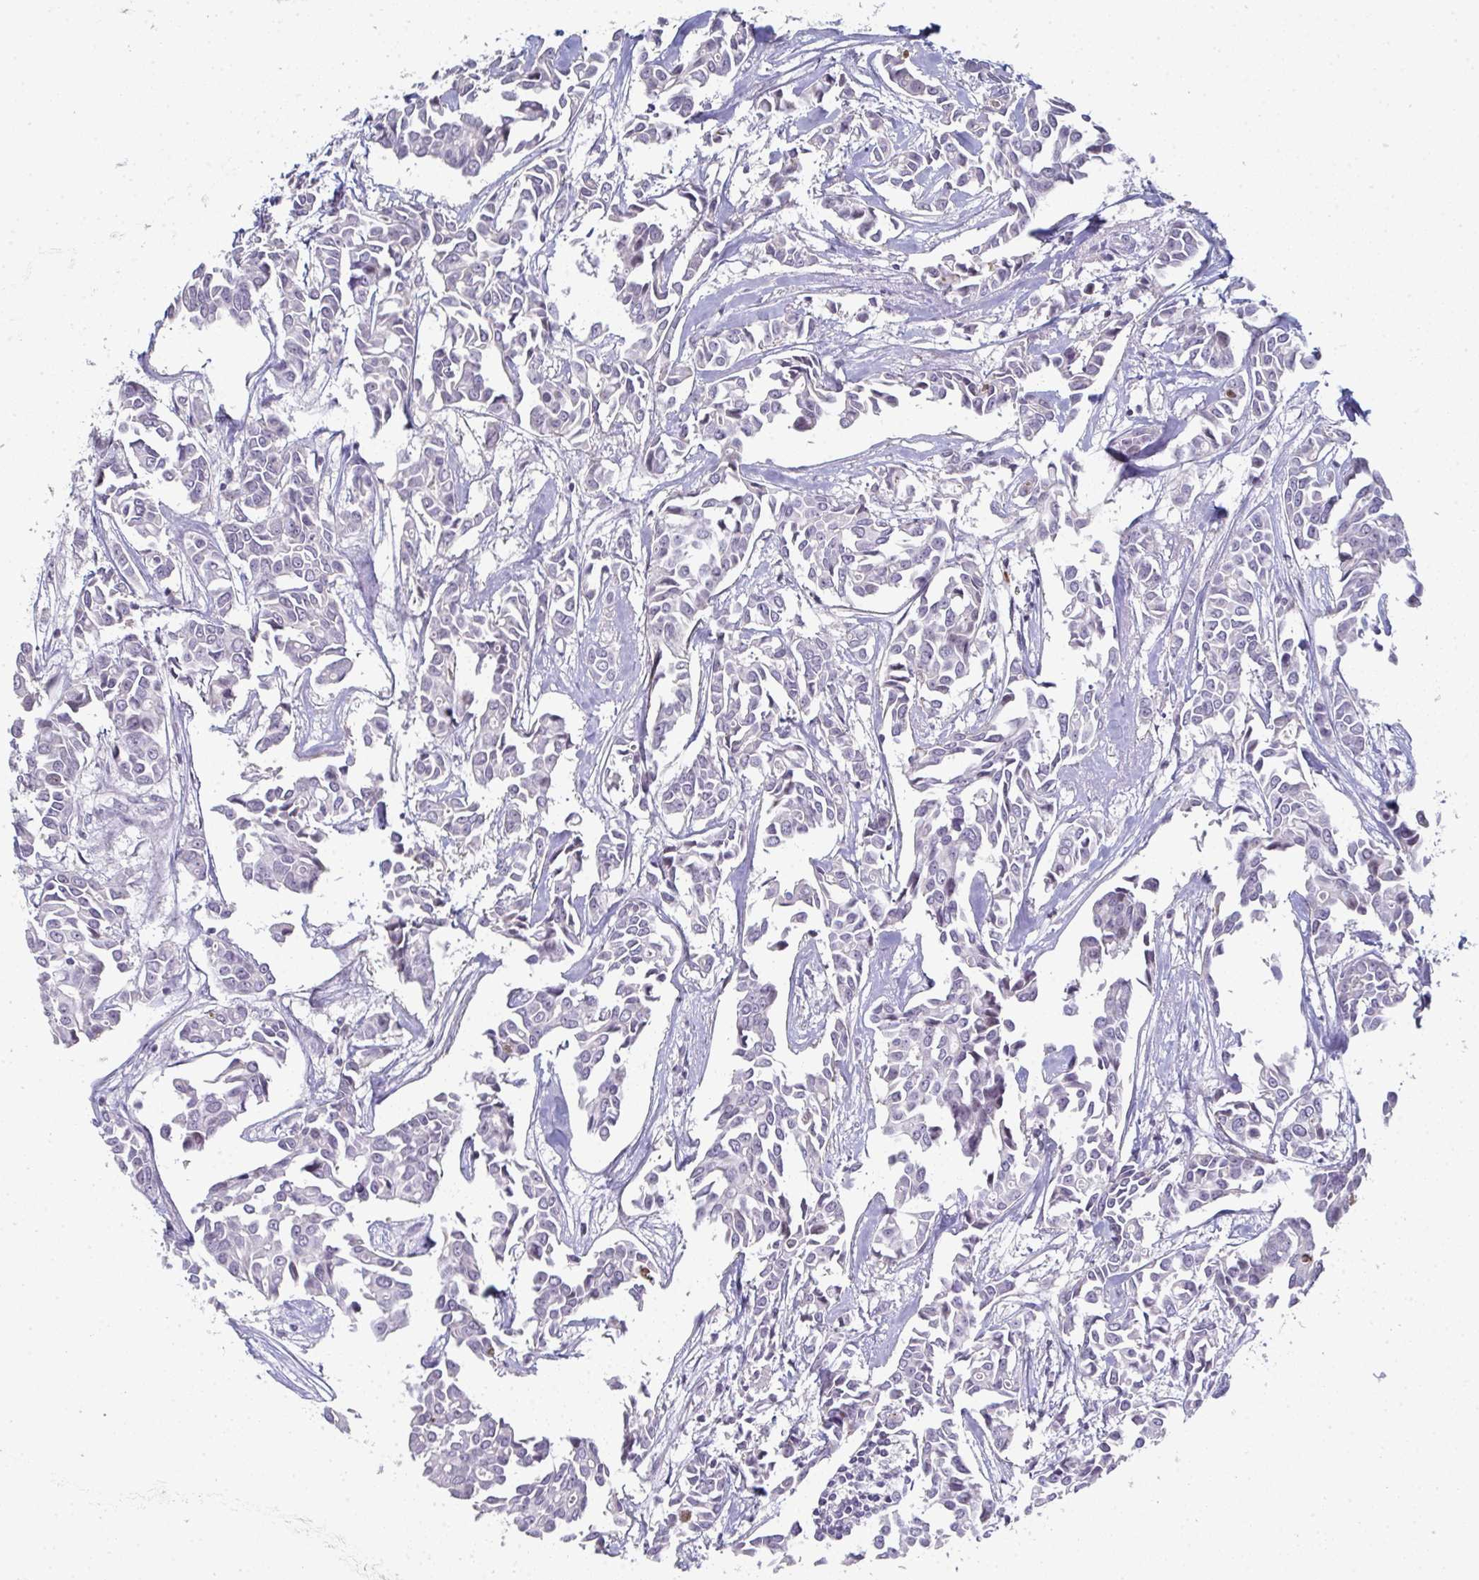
{"staining": {"intensity": "negative", "quantity": "none", "location": "none"}, "tissue": "breast cancer", "cell_type": "Tumor cells", "image_type": "cancer", "snomed": [{"axis": "morphology", "description": "Duct carcinoma"}, {"axis": "topography", "description": "Breast"}], "caption": "Tumor cells are negative for protein expression in human breast cancer. (DAB immunohistochemistry visualized using brightfield microscopy, high magnification).", "gene": "A1CF", "patient": {"sex": "female", "age": 54}}